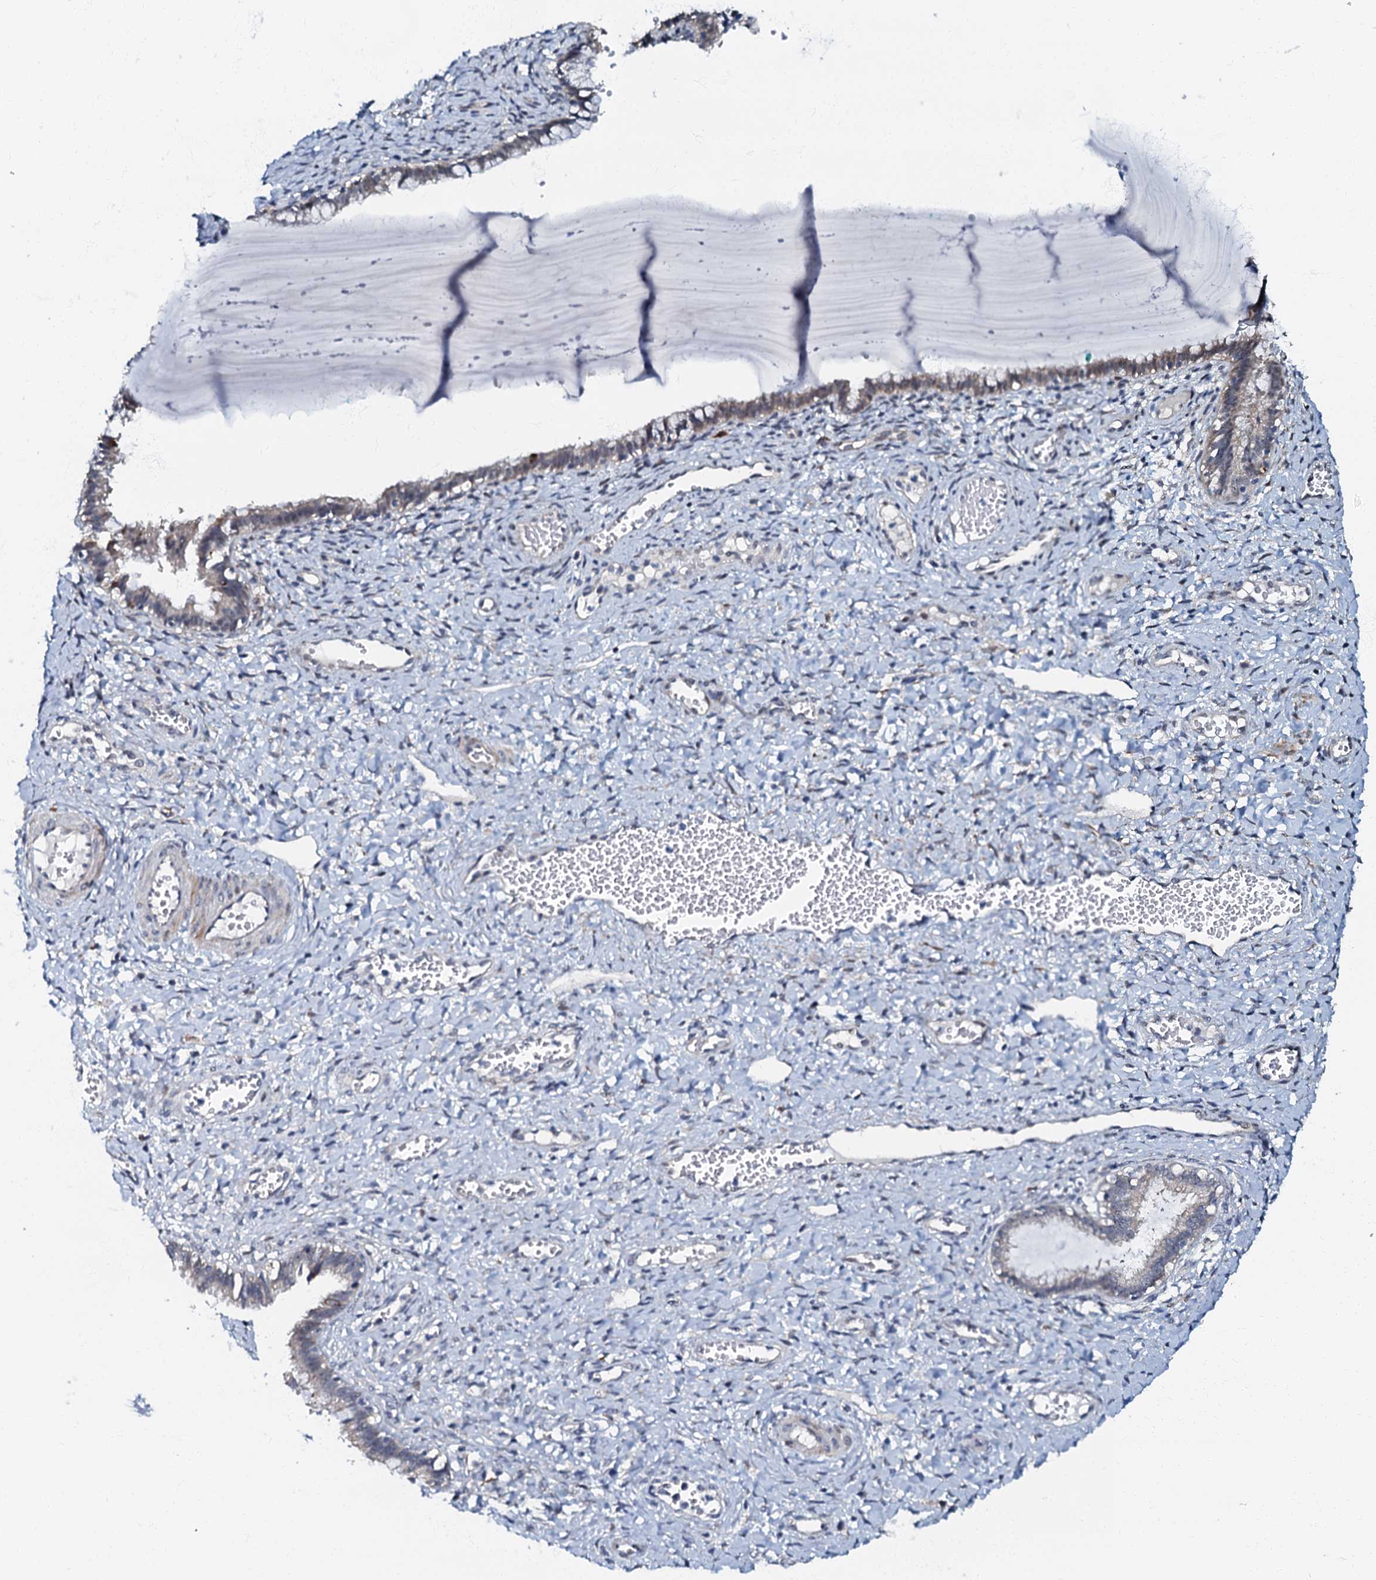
{"staining": {"intensity": "weak", "quantity": "<25%", "location": "cytoplasmic/membranous"}, "tissue": "cervix", "cell_type": "Glandular cells", "image_type": "normal", "snomed": [{"axis": "morphology", "description": "Normal tissue, NOS"}, {"axis": "morphology", "description": "Adenocarcinoma, NOS"}, {"axis": "topography", "description": "Cervix"}], "caption": "The immunohistochemistry (IHC) image has no significant staining in glandular cells of cervix. The staining is performed using DAB (3,3'-diaminobenzidine) brown chromogen with nuclei counter-stained in using hematoxylin.", "gene": "OLAH", "patient": {"sex": "female", "age": 29}}